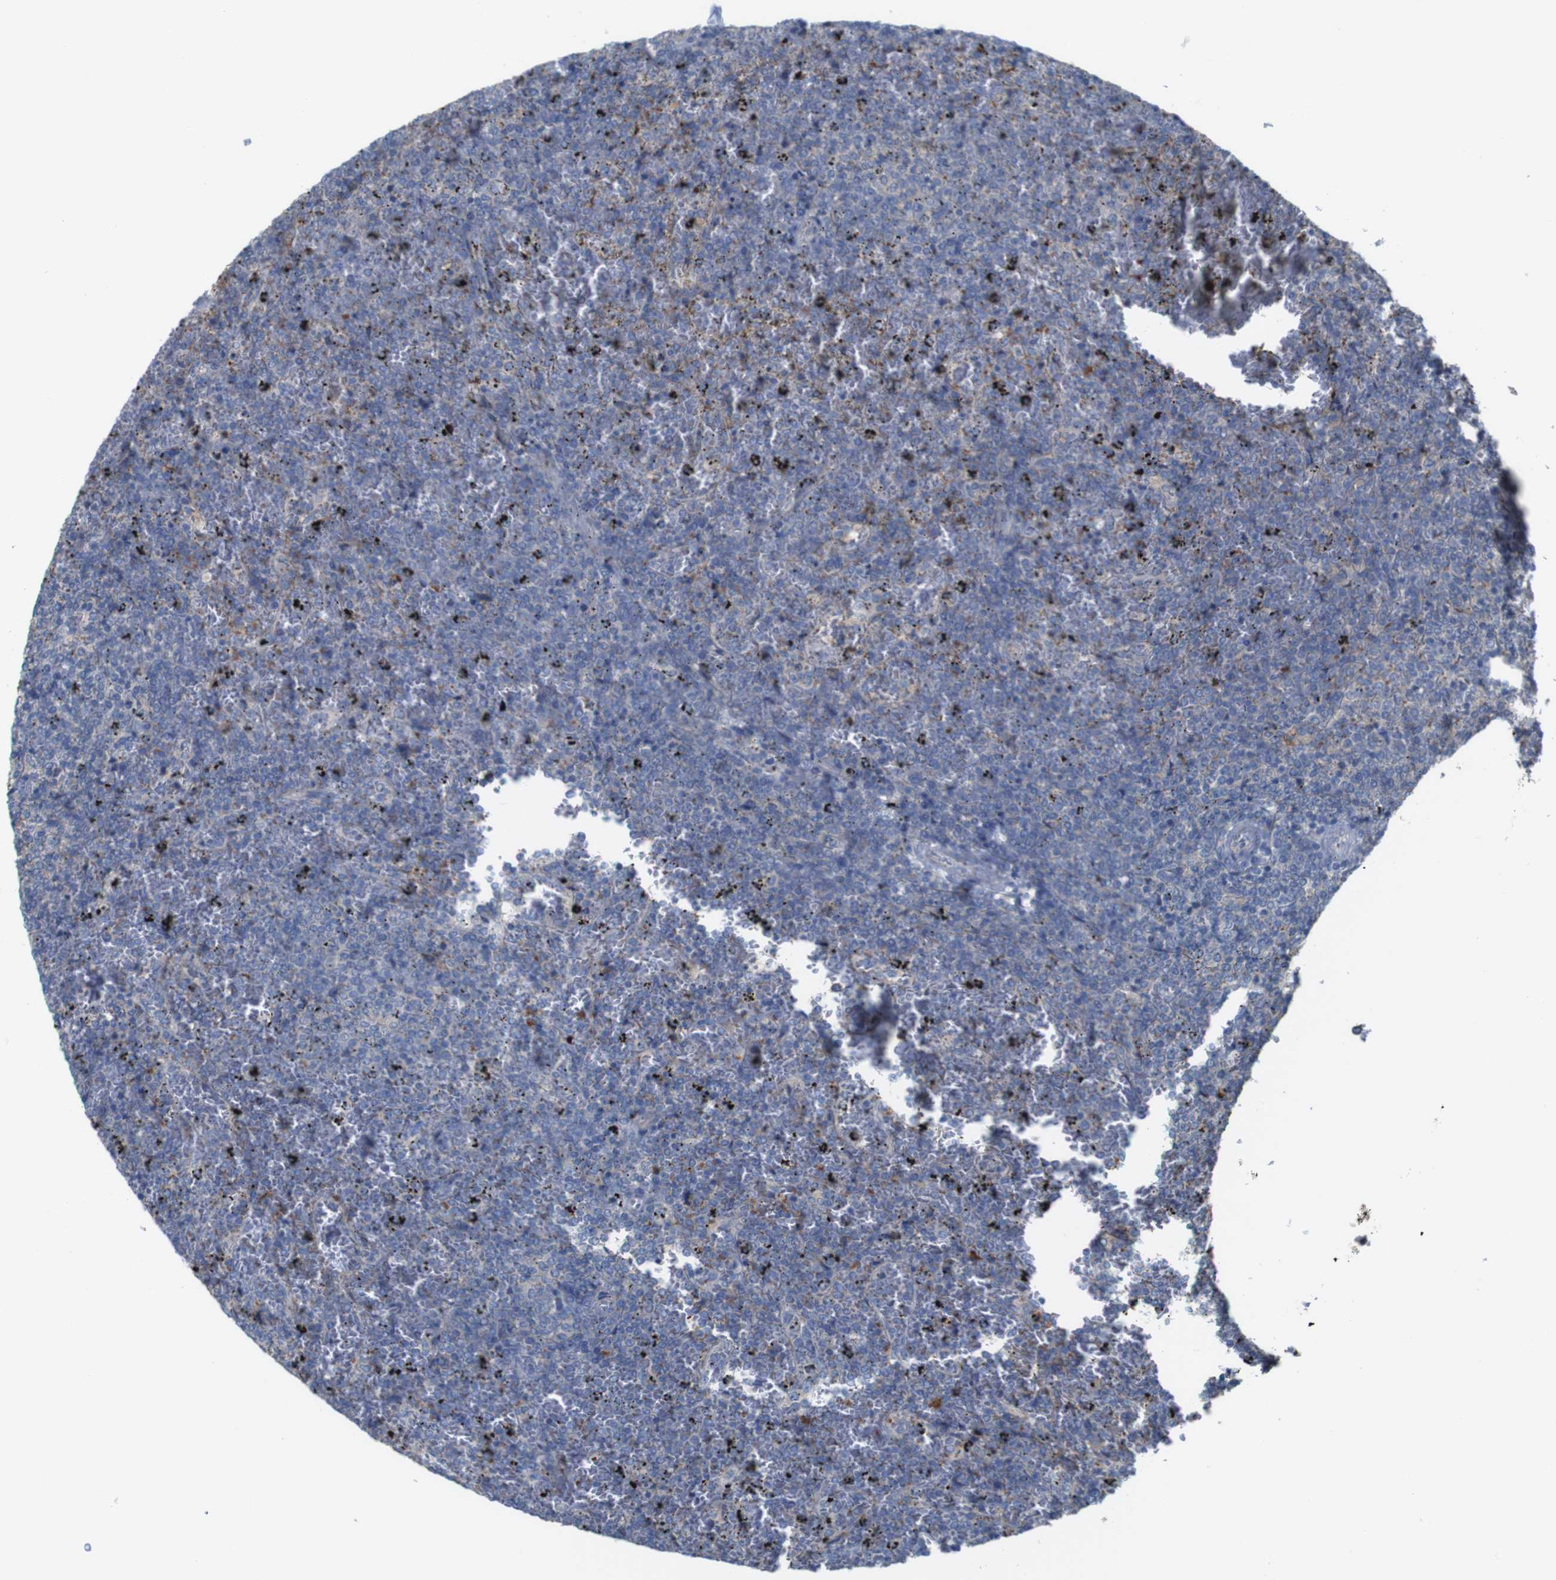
{"staining": {"intensity": "negative", "quantity": "none", "location": "none"}, "tissue": "lymphoma", "cell_type": "Tumor cells", "image_type": "cancer", "snomed": [{"axis": "morphology", "description": "Malignant lymphoma, non-Hodgkin's type, Low grade"}, {"axis": "topography", "description": "Spleen"}], "caption": "DAB (3,3'-diaminobenzidine) immunohistochemical staining of human malignant lymphoma, non-Hodgkin's type (low-grade) exhibits no significant staining in tumor cells. (DAB immunohistochemistry (IHC), high magnification).", "gene": "MYEOV", "patient": {"sex": "female", "age": 77}}